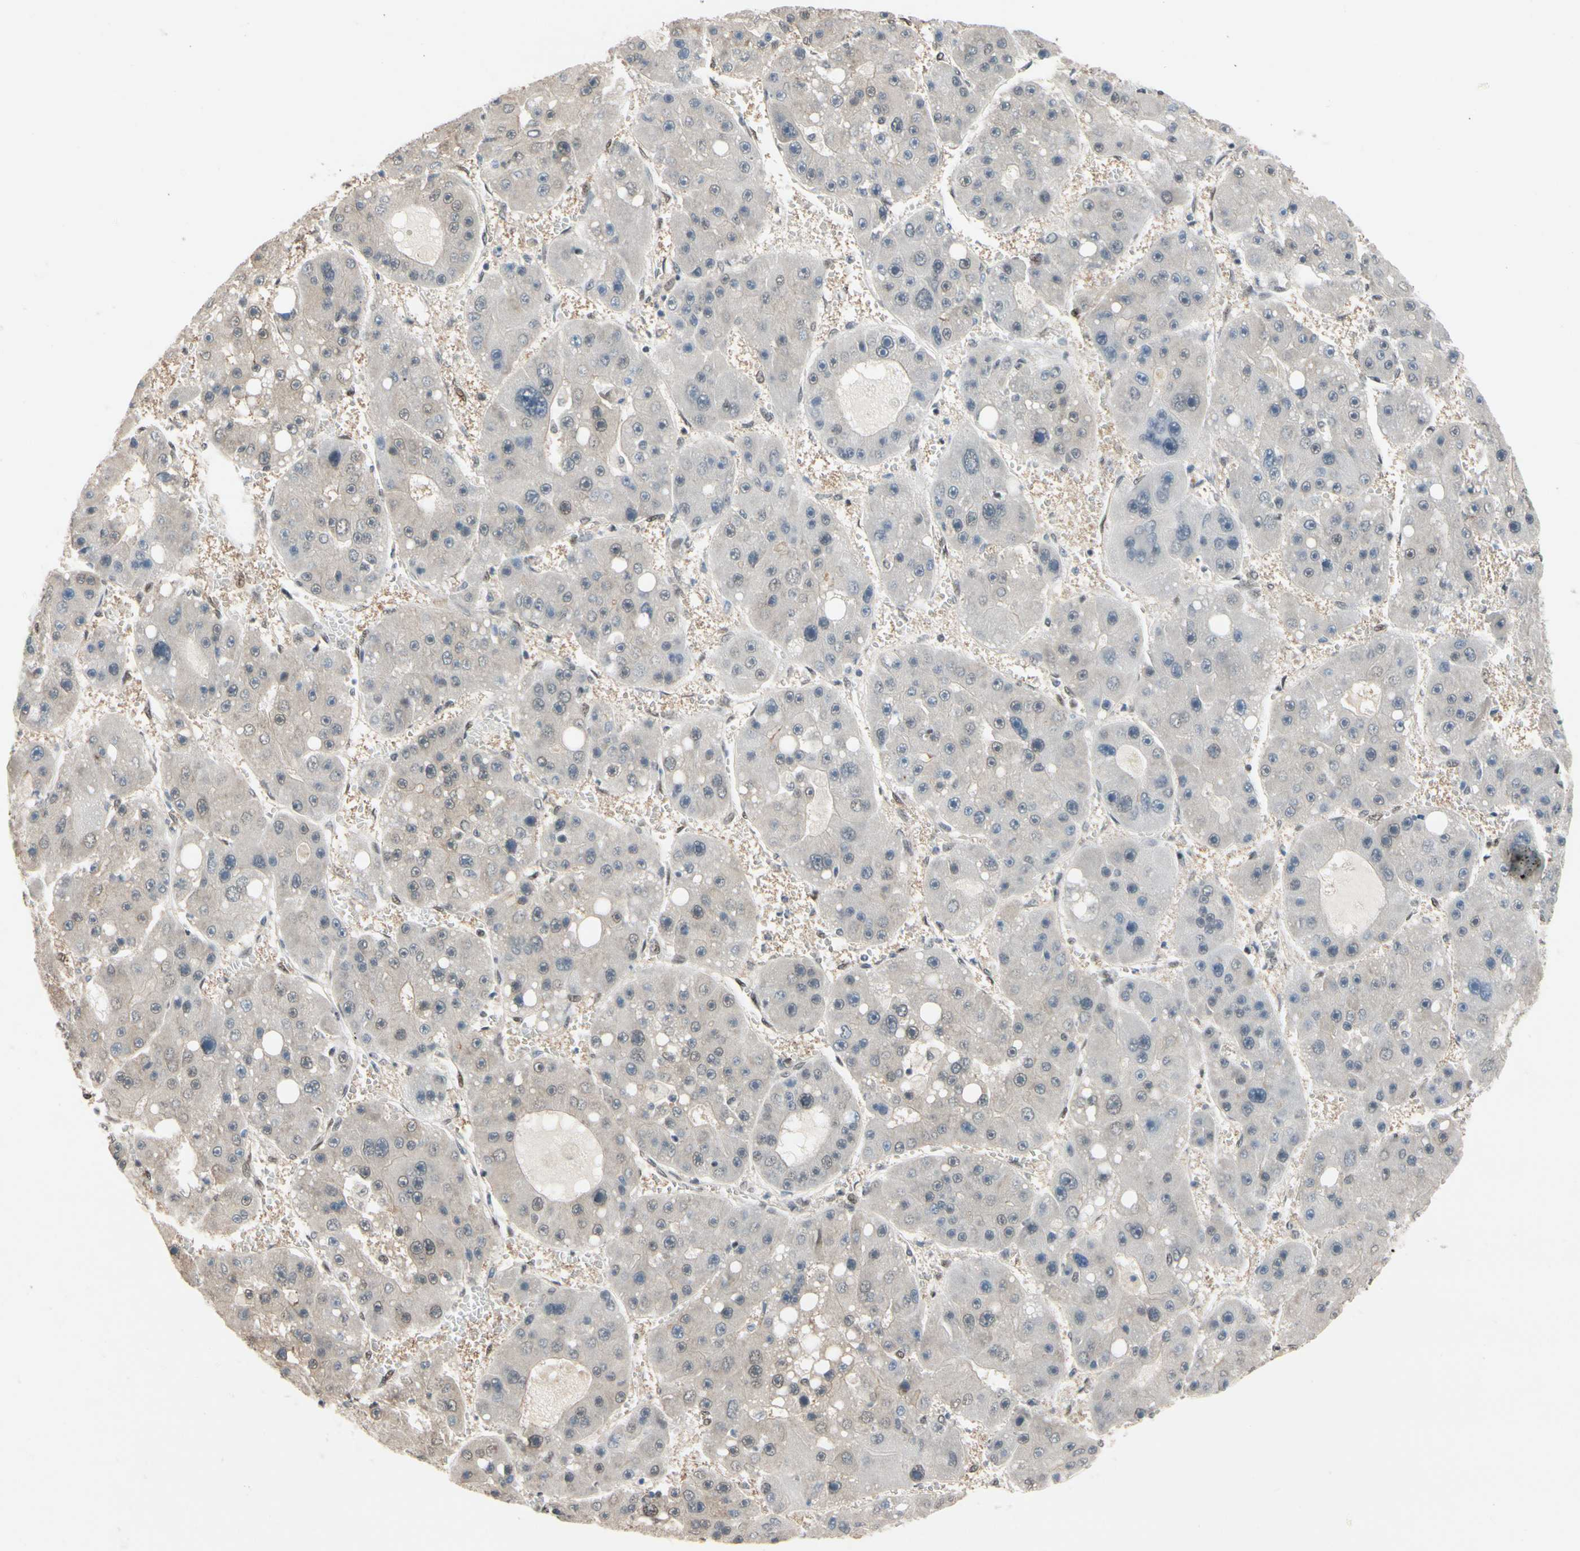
{"staining": {"intensity": "negative", "quantity": "none", "location": "none"}, "tissue": "liver cancer", "cell_type": "Tumor cells", "image_type": "cancer", "snomed": [{"axis": "morphology", "description": "Carcinoma, Hepatocellular, NOS"}, {"axis": "topography", "description": "Liver"}], "caption": "Photomicrograph shows no significant protein staining in tumor cells of hepatocellular carcinoma (liver).", "gene": "TAF4", "patient": {"sex": "female", "age": 61}}